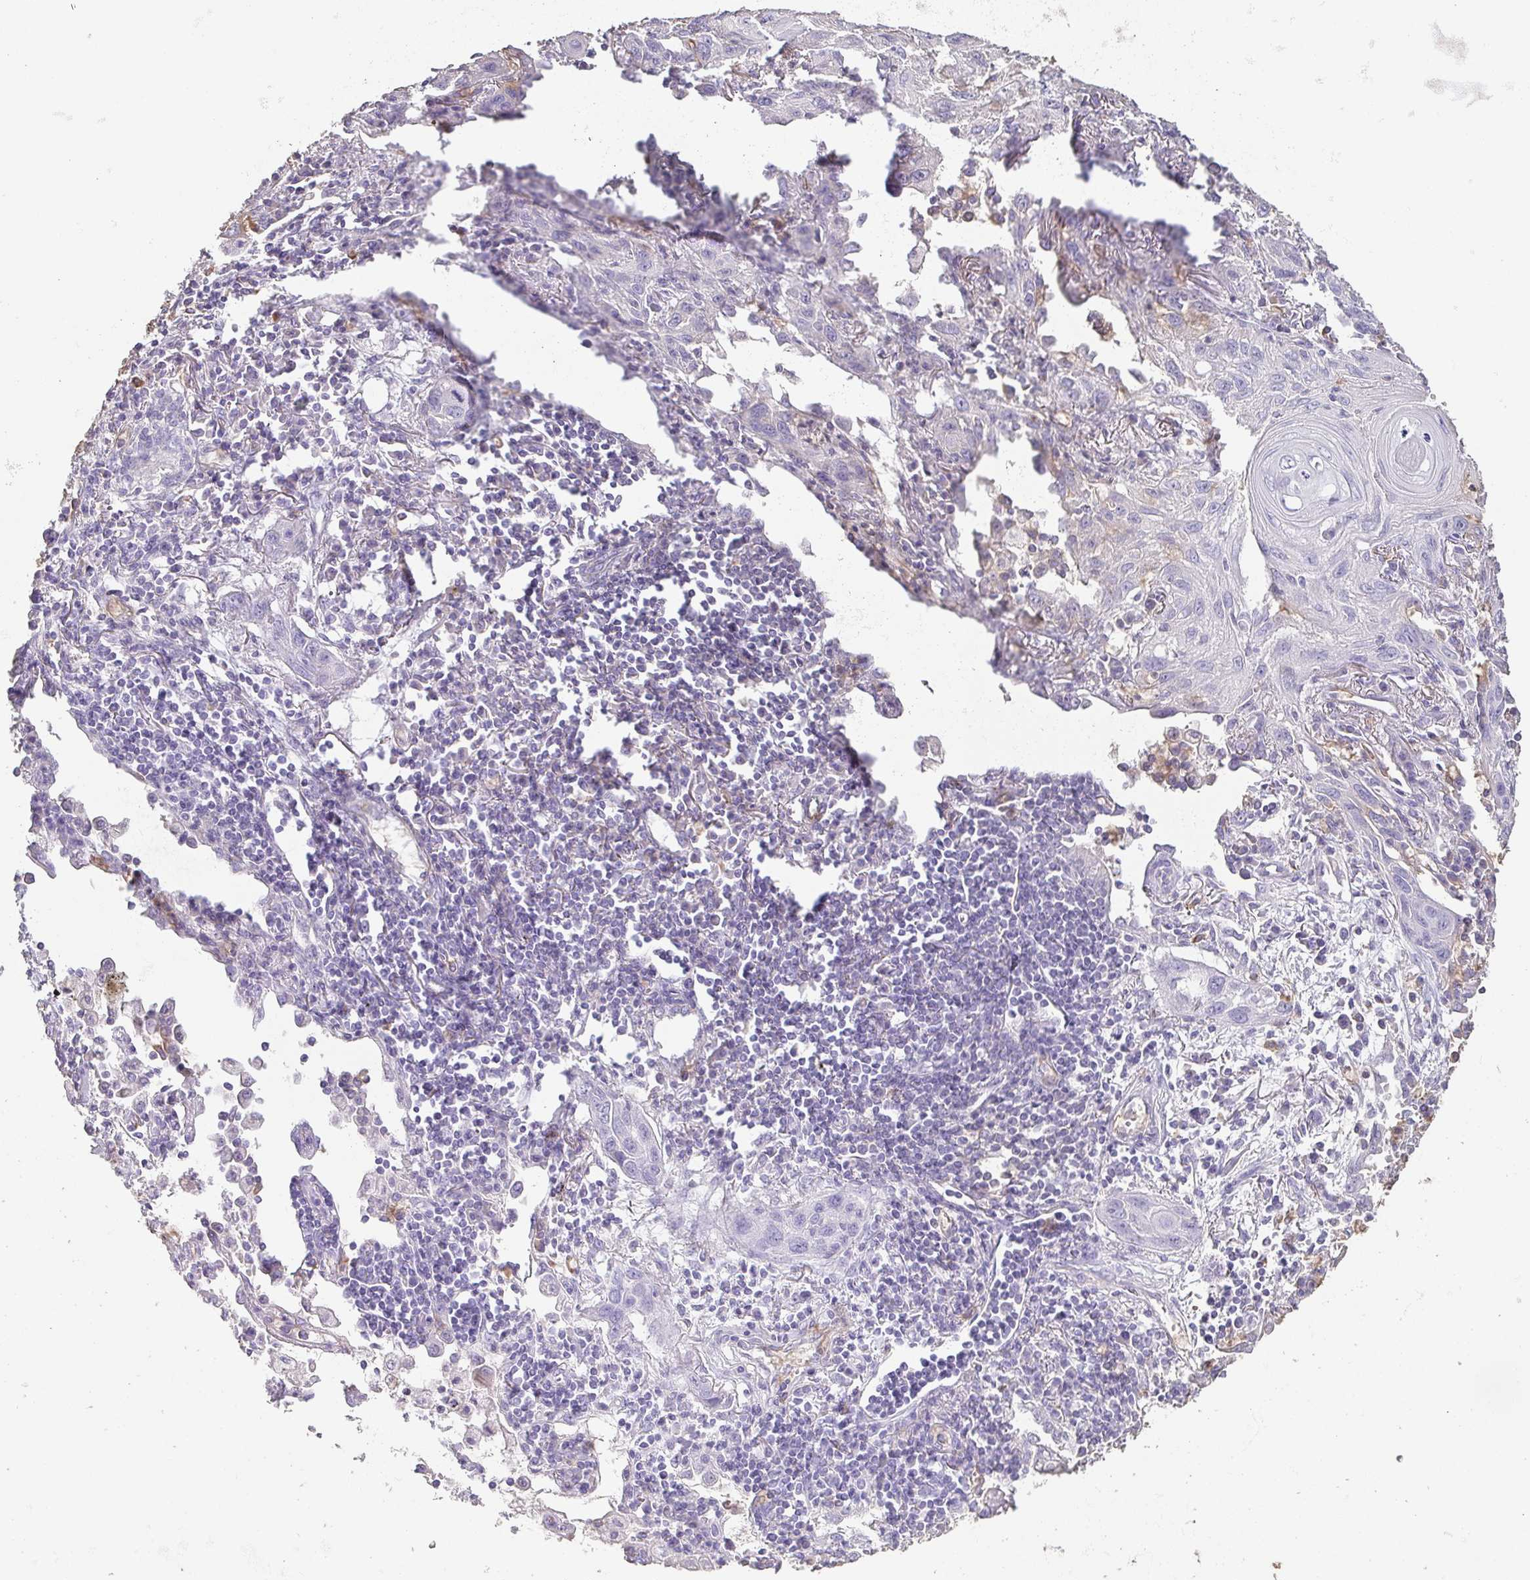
{"staining": {"intensity": "negative", "quantity": "none", "location": "none"}, "tissue": "lung cancer", "cell_type": "Tumor cells", "image_type": "cancer", "snomed": [{"axis": "morphology", "description": "Squamous cell carcinoma, NOS"}, {"axis": "topography", "description": "Lung"}], "caption": "Immunohistochemistry (IHC) micrograph of neoplastic tissue: lung cancer (squamous cell carcinoma) stained with DAB (3,3'-diaminobenzidine) shows no significant protein staining in tumor cells. (Brightfield microscopy of DAB (3,3'-diaminobenzidine) immunohistochemistry (IHC) at high magnification).", "gene": "BPIFA2", "patient": {"sex": "male", "age": 79}}